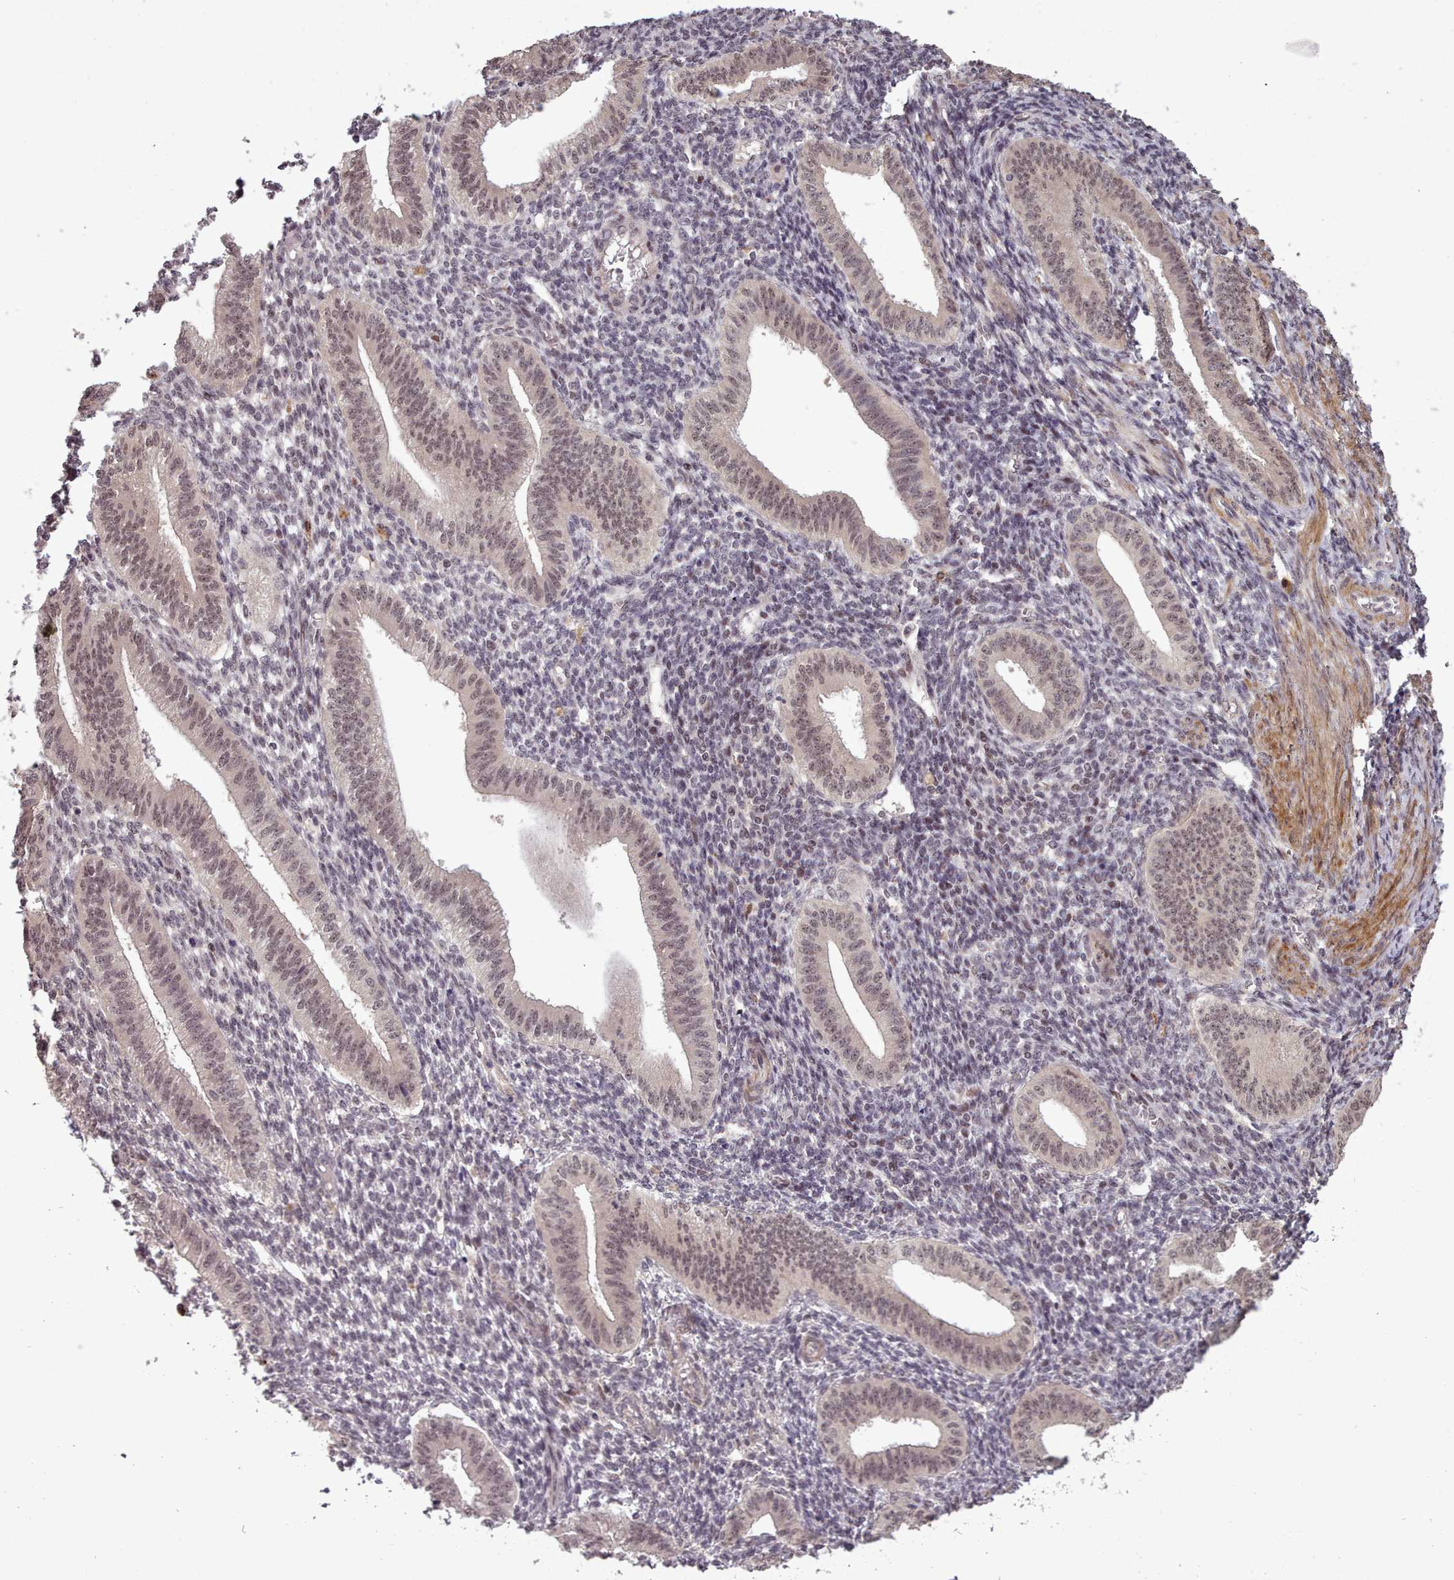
{"staining": {"intensity": "negative", "quantity": "none", "location": "none"}, "tissue": "endometrium", "cell_type": "Cells in endometrial stroma", "image_type": "normal", "snomed": [{"axis": "morphology", "description": "Normal tissue, NOS"}, {"axis": "topography", "description": "Endometrium"}], "caption": "Immunohistochemistry (IHC) image of unremarkable endometrium: human endometrium stained with DAB shows no significant protein expression in cells in endometrial stroma.", "gene": "CDC6", "patient": {"sex": "female", "age": 34}}